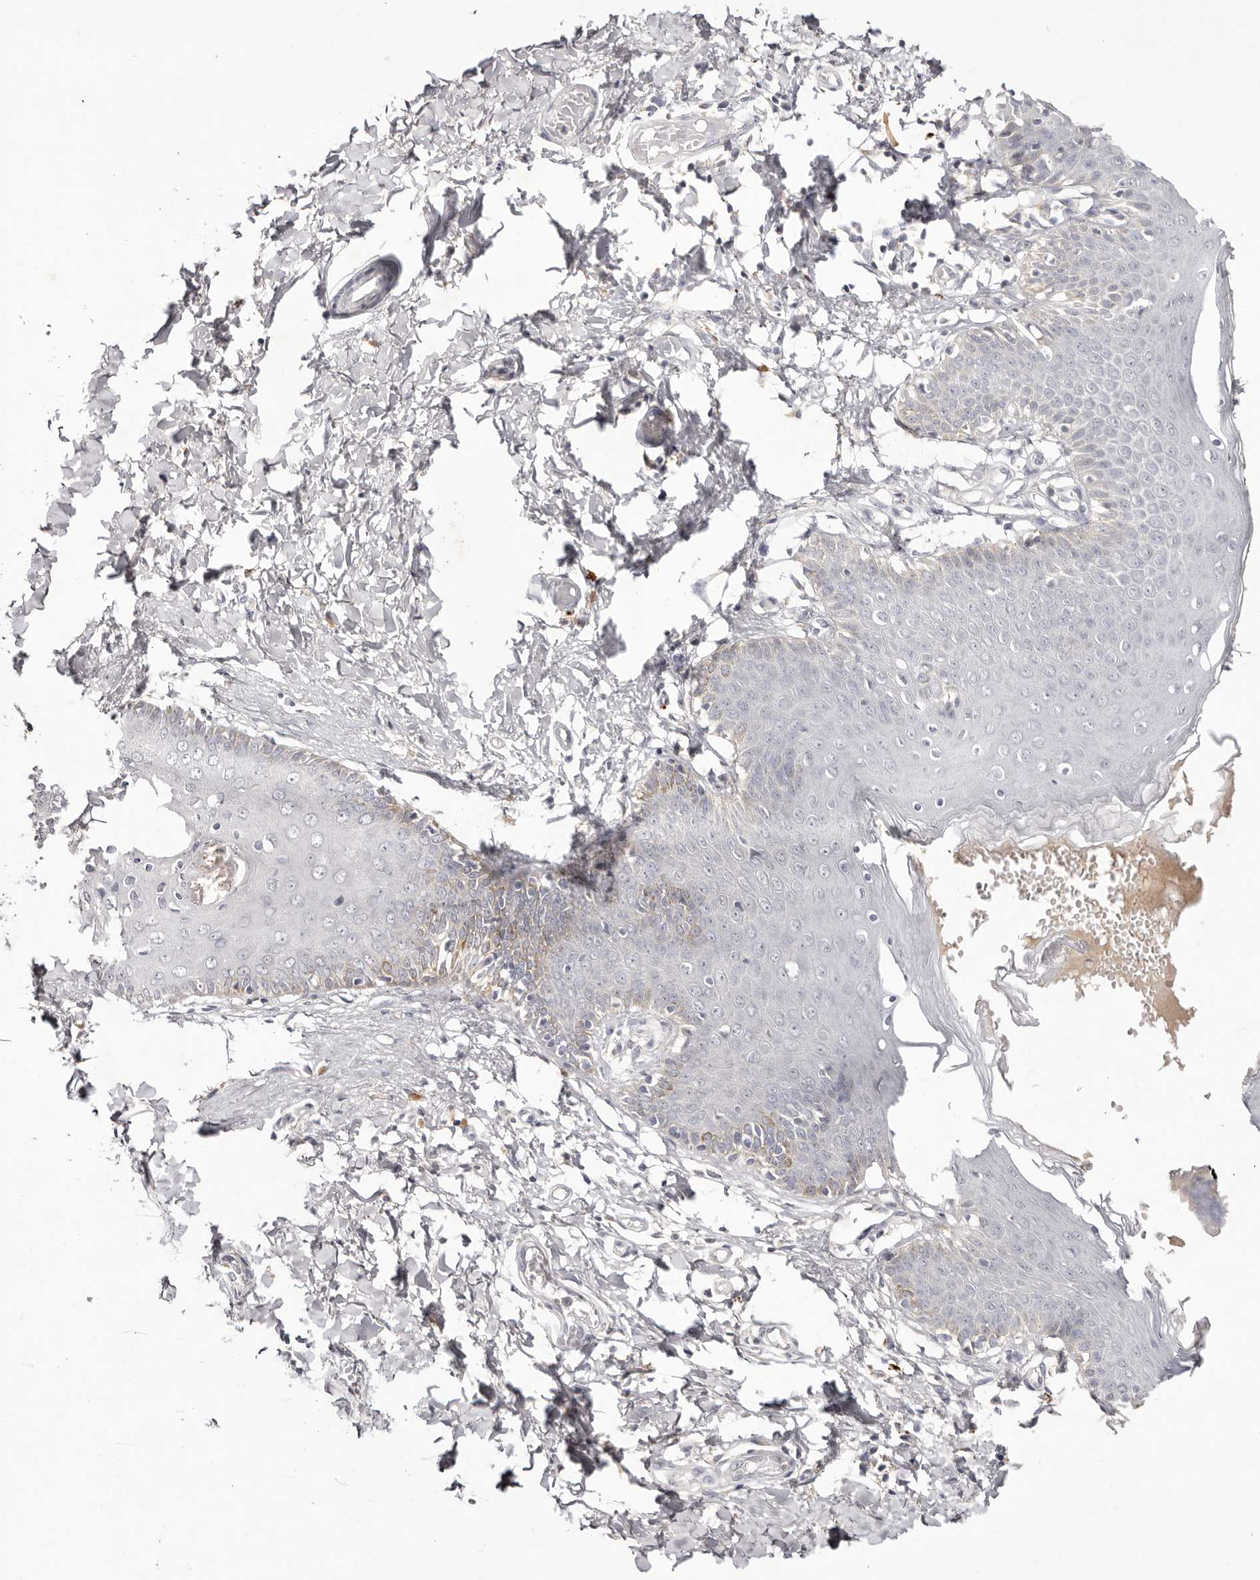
{"staining": {"intensity": "moderate", "quantity": "<25%", "location": "cytoplasmic/membranous"}, "tissue": "skin", "cell_type": "Epidermal cells", "image_type": "normal", "snomed": [{"axis": "morphology", "description": "Normal tissue, NOS"}, {"axis": "topography", "description": "Vulva"}], "caption": "An image of skin stained for a protein demonstrates moderate cytoplasmic/membranous brown staining in epidermal cells.", "gene": "SCUBE2", "patient": {"sex": "female", "age": 66}}